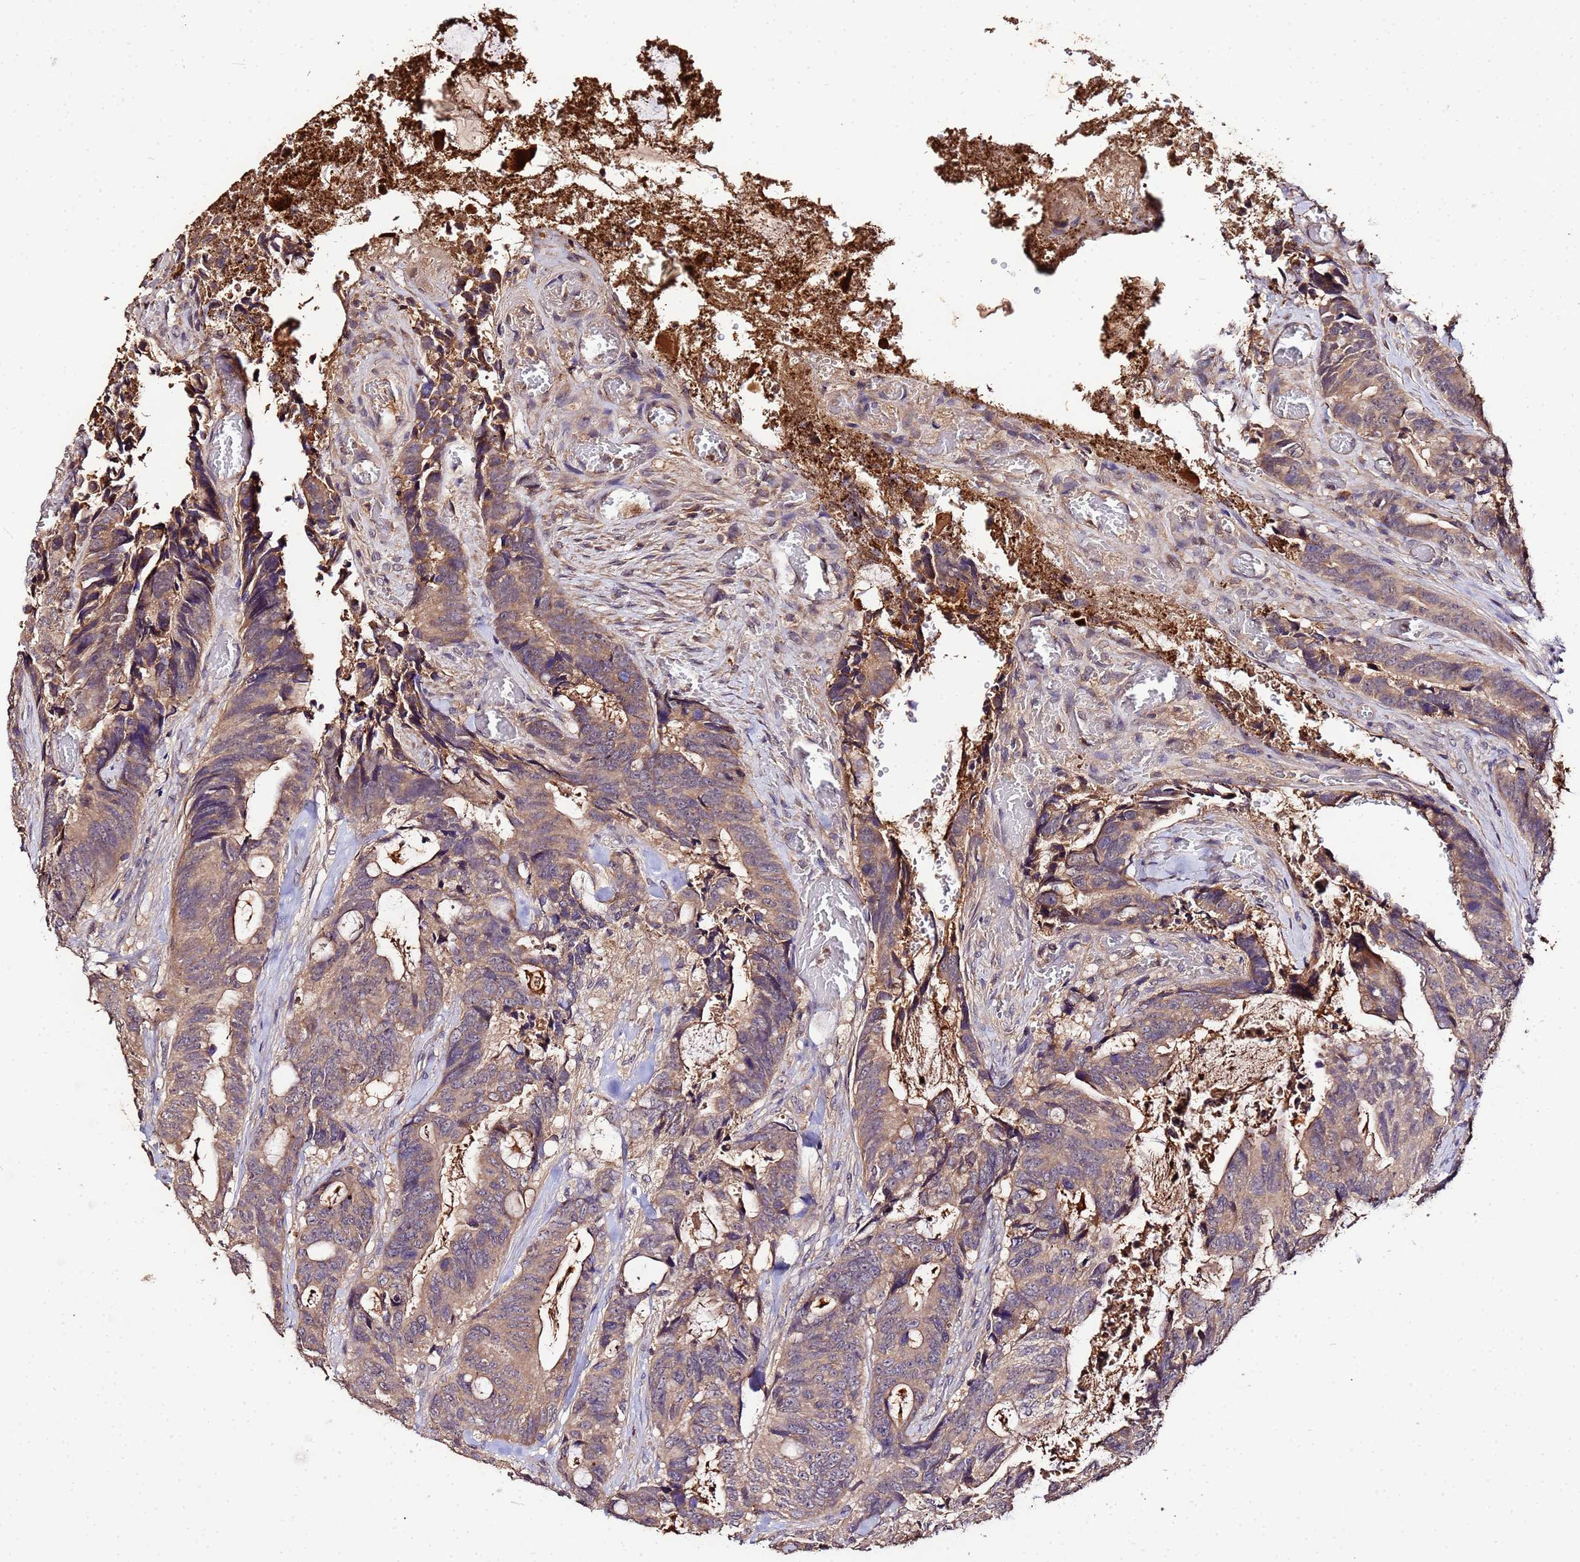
{"staining": {"intensity": "weak", "quantity": ">75%", "location": "cytoplasmic/membranous"}, "tissue": "colorectal cancer", "cell_type": "Tumor cells", "image_type": "cancer", "snomed": [{"axis": "morphology", "description": "Adenocarcinoma, NOS"}, {"axis": "topography", "description": "Colon"}], "caption": "Protein staining shows weak cytoplasmic/membranous staining in about >75% of tumor cells in adenocarcinoma (colorectal).", "gene": "MTERF1", "patient": {"sex": "female", "age": 82}}